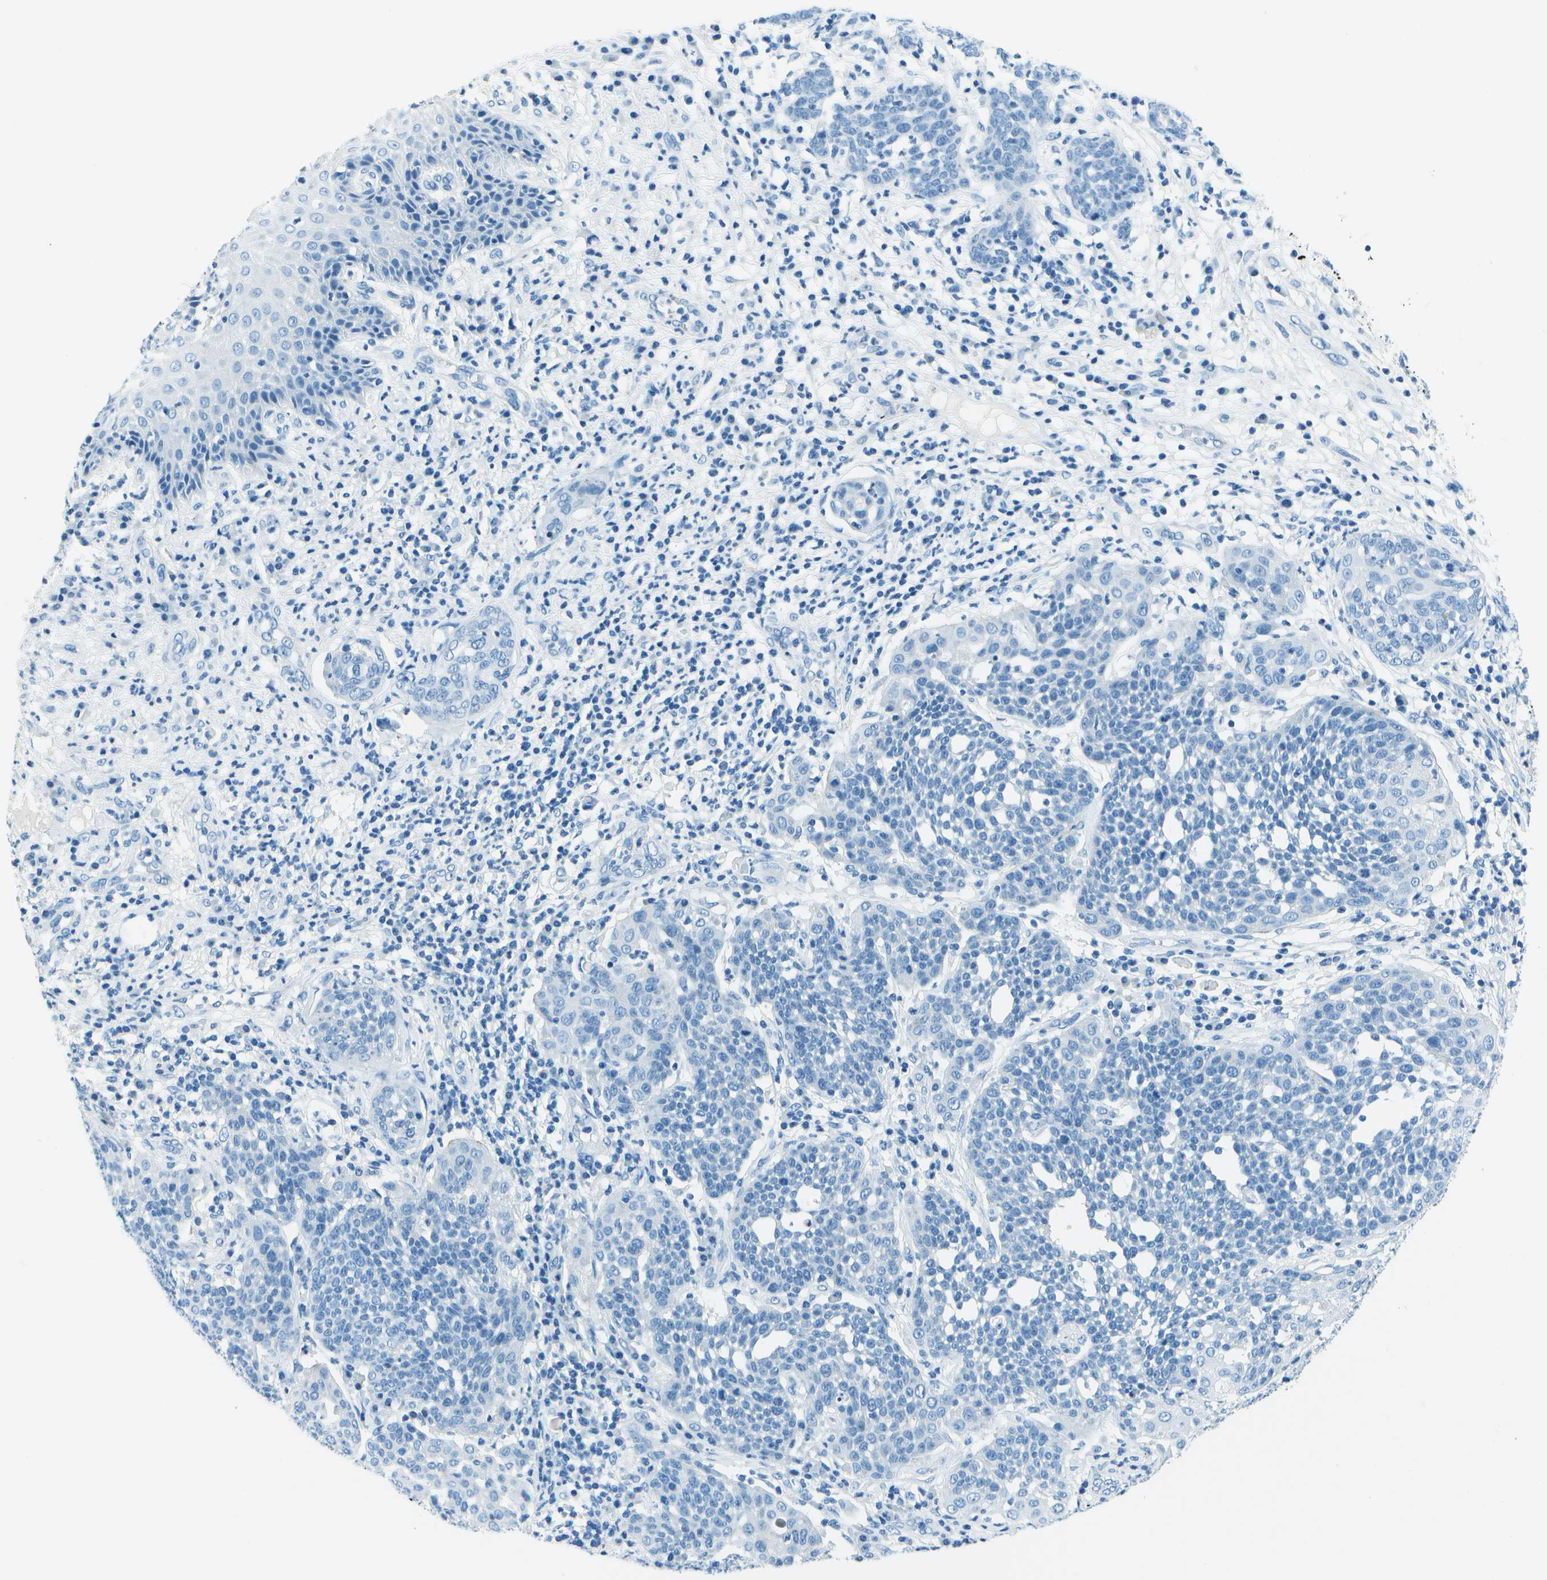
{"staining": {"intensity": "negative", "quantity": "none", "location": "none"}, "tissue": "cervical cancer", "cell_type": "Tumor cells", "image_type": "cancer", "snomed": [{"axis": "morphology", "description": "Squamous cell carcinoma, NOS"}, {"axis": "topography", "description": "Cervix"}], "caption": "IHC histopathology image of neoplastic tissue: human cervical squamous cell carcinoma stained with DAB displays no significant protein expression in tumor cells.", "gene": "SLC16A10", "patient": {"sex": "female", "age": 34}}